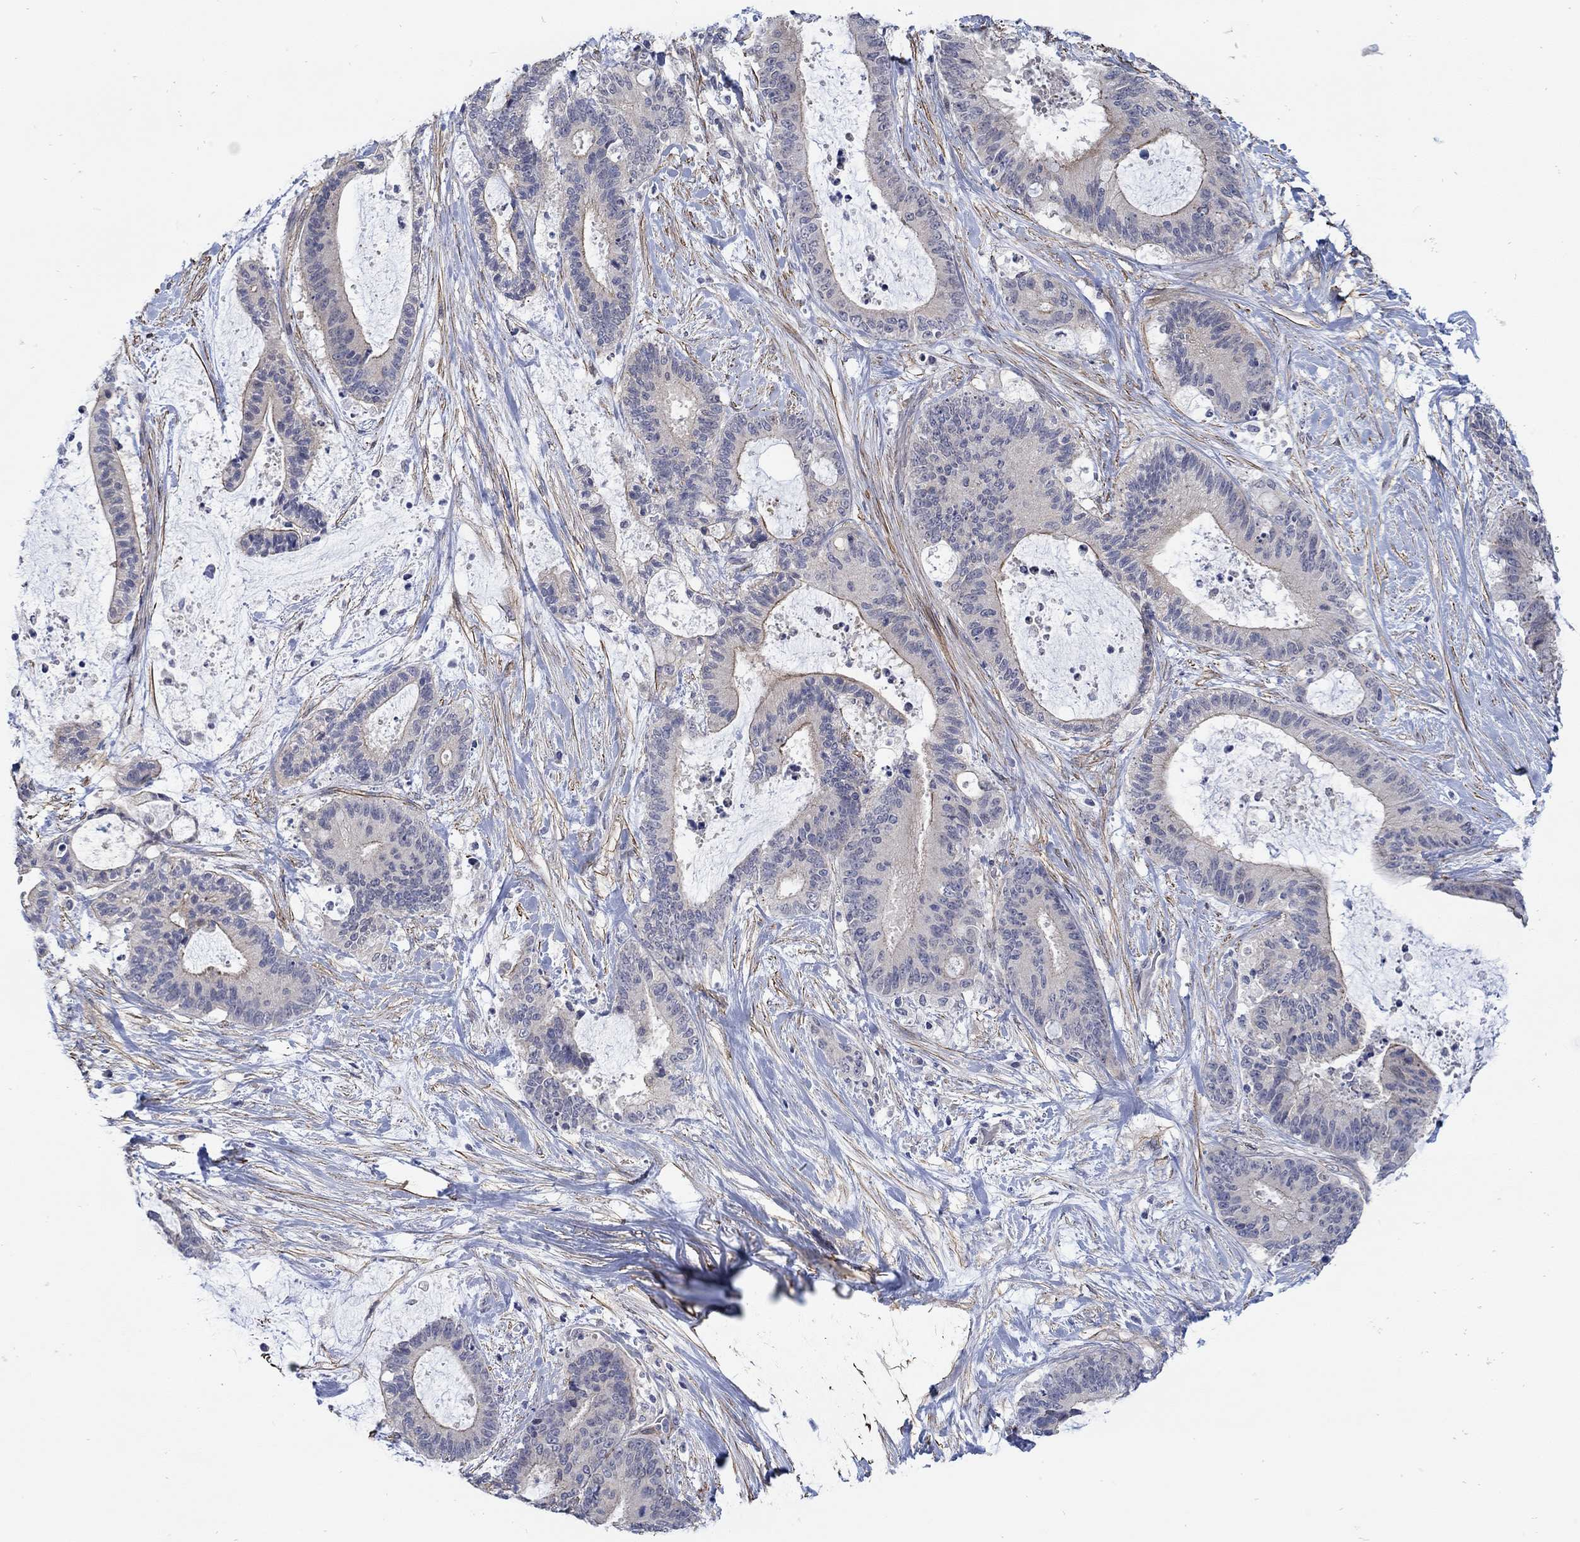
{"staining": {"intensity": "weak", "quantity": "25%-75%", "location": "cytoplasmic/membranous"}, "tissue": "liver cancer", "cell_type": "Tumor cells", "image_type": "cancer", "snomed": [{"axis": "morphology", "description": "Cholangiocarcinoma"}, {"axis": "topography", "description": "Liver"}], "caption": "An immunohistochemistry (IHC) image of tumor tissue is shown. Protein staining in brown highlights weak cytoplasmic/membranous positivity in liver cholangiocarcinoma within tumor cells.", "gene": "SCN7A", "patient": {"sex": "female", "age": 73}}